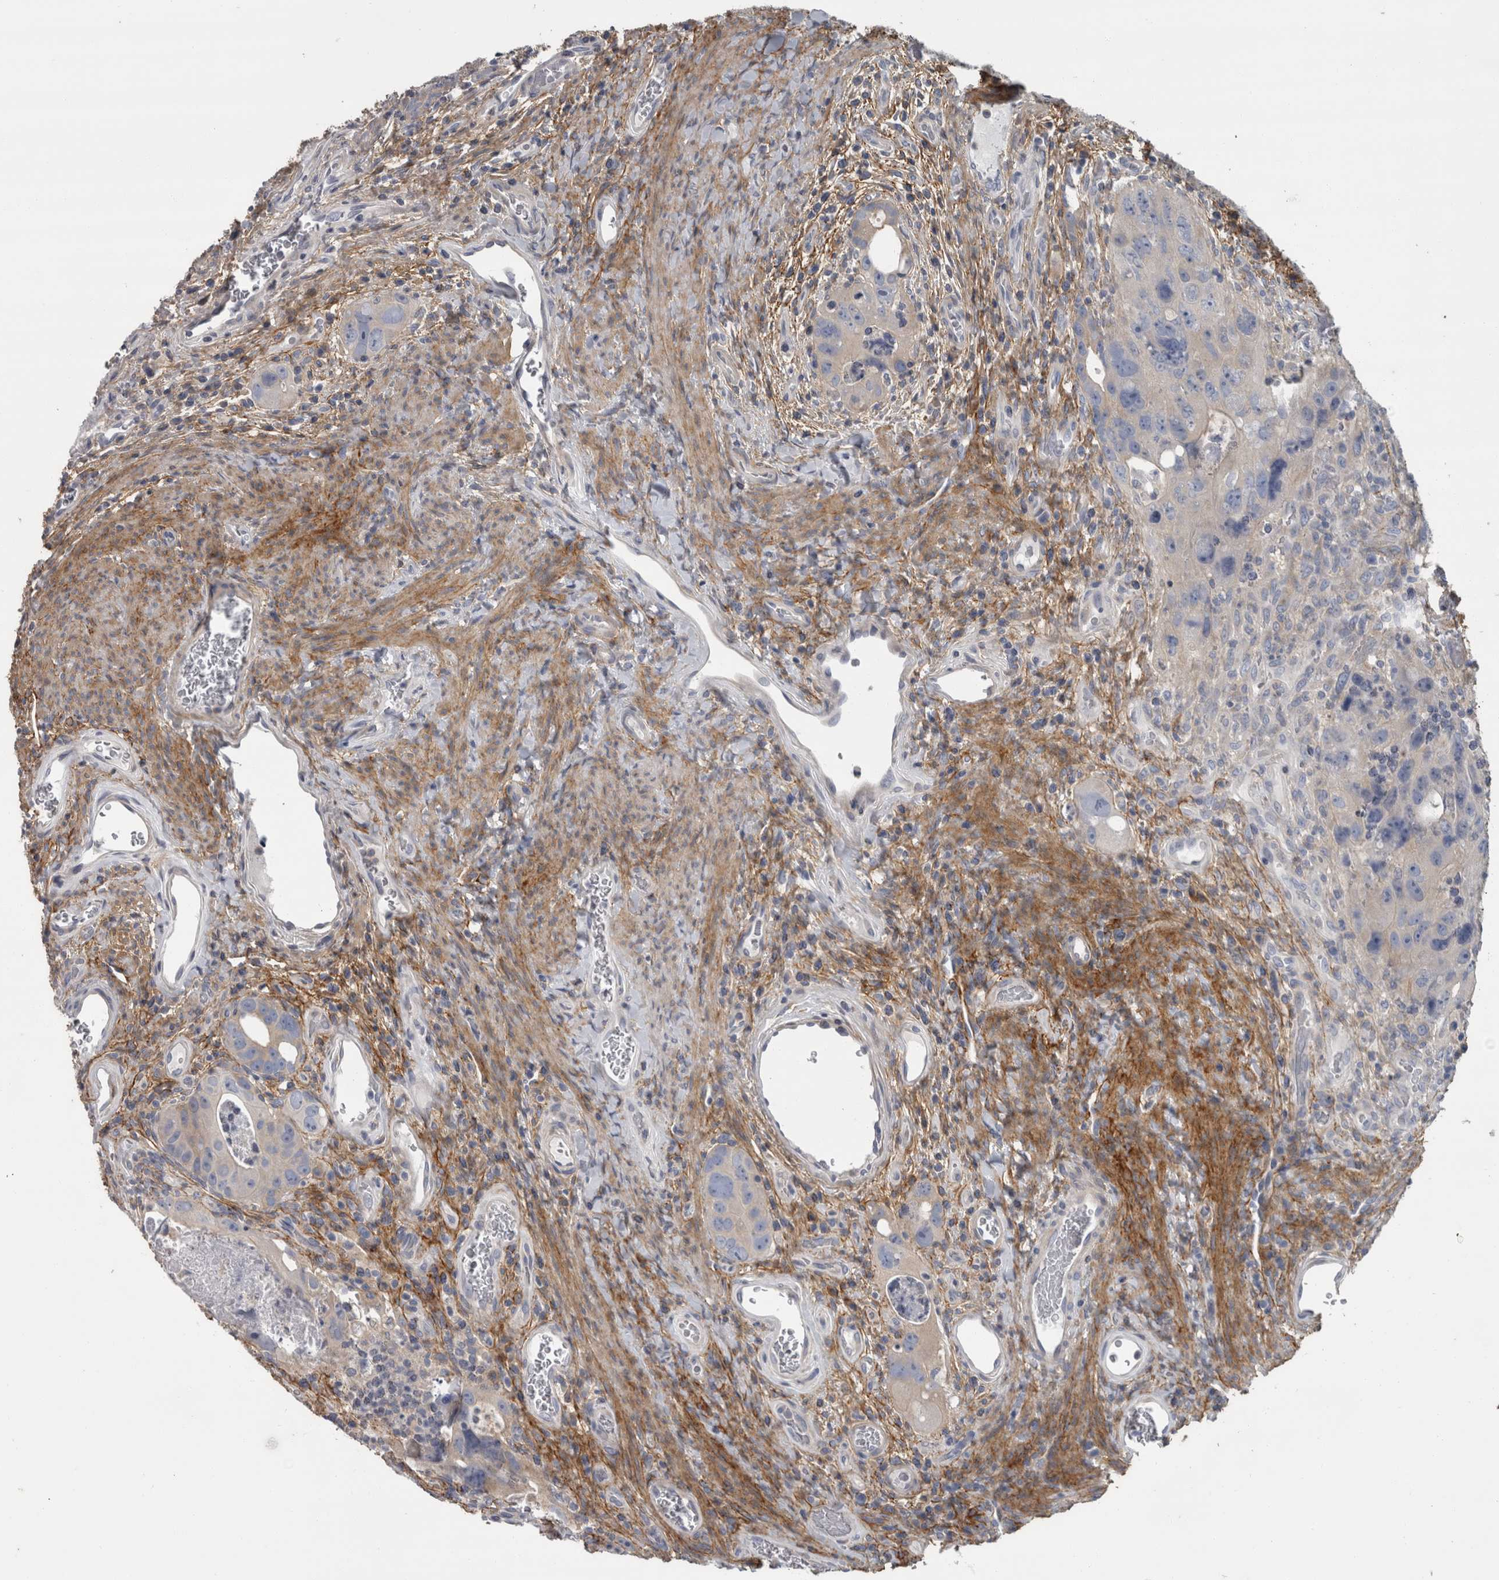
{"staining": {"intensity": "negative", "quantity": "none", "location": "none"}, "tissue": "colorectal cancer", "cell_type": "Tumor cells", "image_type": "cancer", "snomed": [{"axis": "morphology", "description": "Adenocarcinoma, NOS"}, {"axis": "topography", "description": "Rectum"}], "caption": "Human colorectal cancer (adenocarcinoma) stained for a protein using IHC demonstrates no positivity in tumor cells.", "gene": "EFEMP2", "patient": {"sex": "male", "age": 59}}